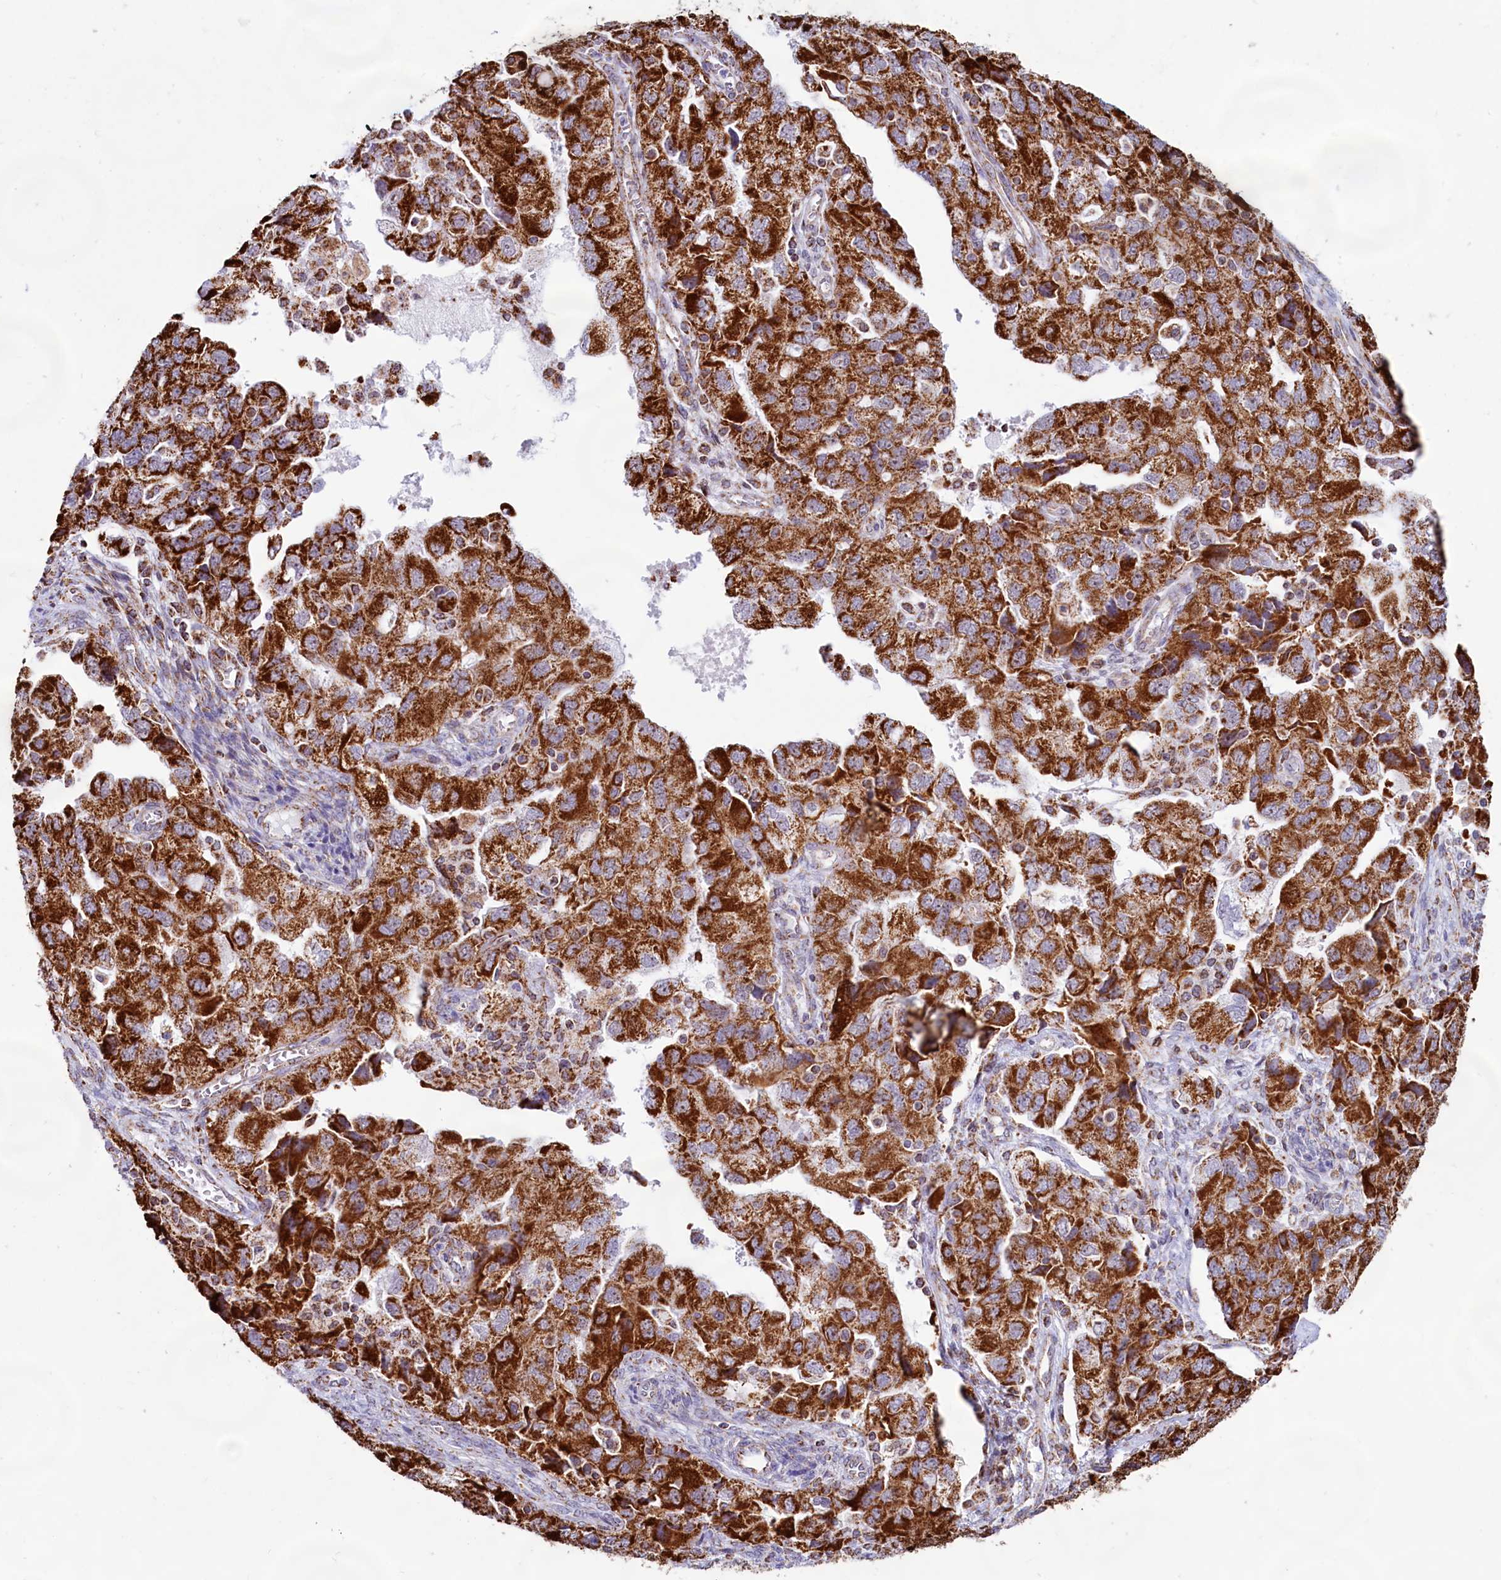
{"staining": {"intensity": "strong", "quantity": ">75%", "location": "cytoplasmic/membranous"}, "tissue": "ovarian cancer", "cell_type": "Tumor cells", "image_type": "cancer", "snomed": [{"axis": "morphology", "description": "Carcinoma, NOS"}, {"axis": "morphology", "description": "Cystadenocarcinoma, serous, NOS"}, {"axis": "topography", "description": "Ovary"}], "caption": "Immunohistochemical staining of human ovarian serous cystadenocarcinoma reveals high levels of strong cytoplasmic/membranous positivity in about >75% of tumor cells.", "gene": "C1D", "patient": {"sex": "female", "age": 69}}